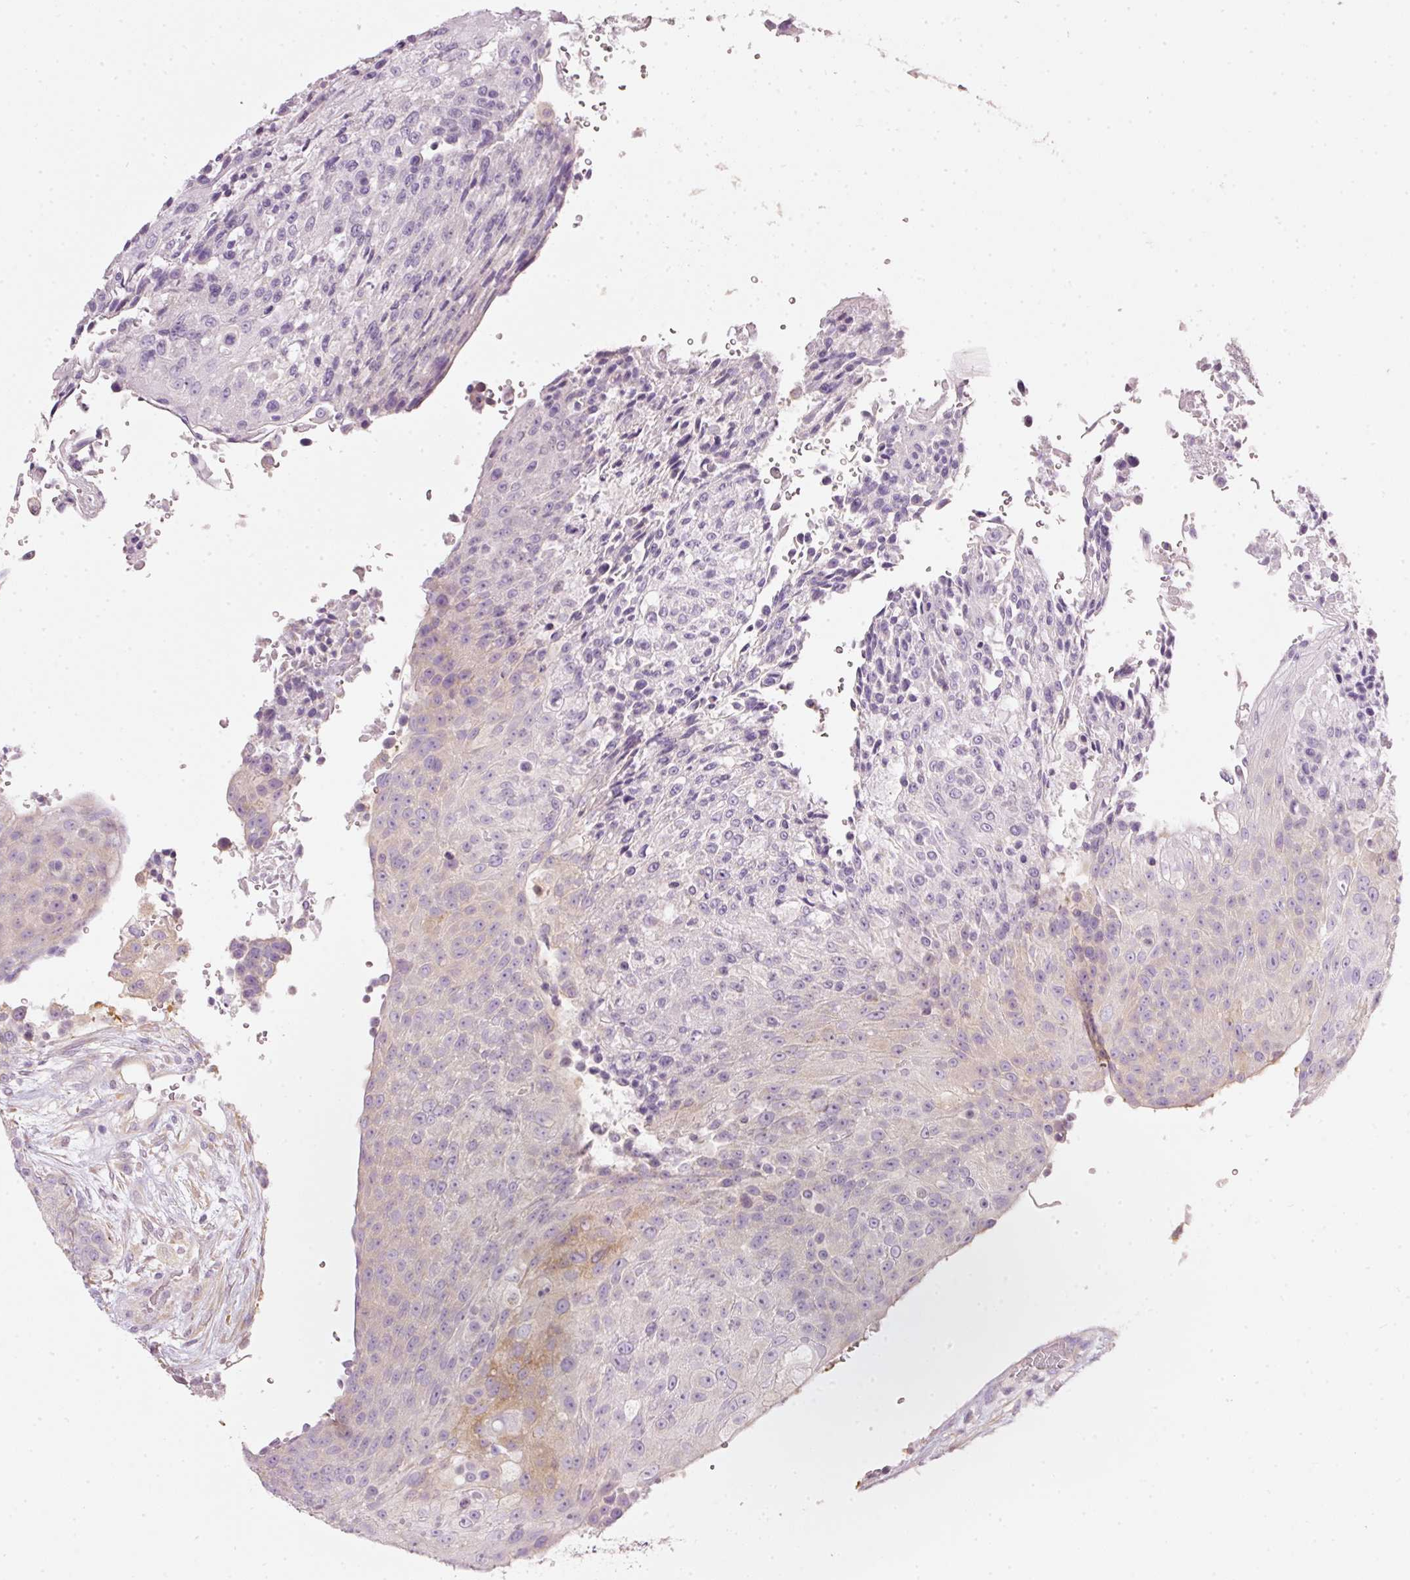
{"staining": {"intensity": "moderate", "quantity": "<25%", "location": "cytoplasmic/membranous"}, "tissue": "urothelial cancer", "cell_type": "Tumor cells", "image_type": "cancer", "snomed": [{"axis": "morphology", "description": "Urothelial carcinoma, High grade"}, {"axis": "topography", "description": "Urinary bladder"}], "caption": "Immunohistochemical staining of urothelial cancer shows moderate cytoplasmic/membranous protein expression in approximately <25% of tumor cells.", "gene": "PDXDC1", "patient": {"sex": "female", "age": 63}}